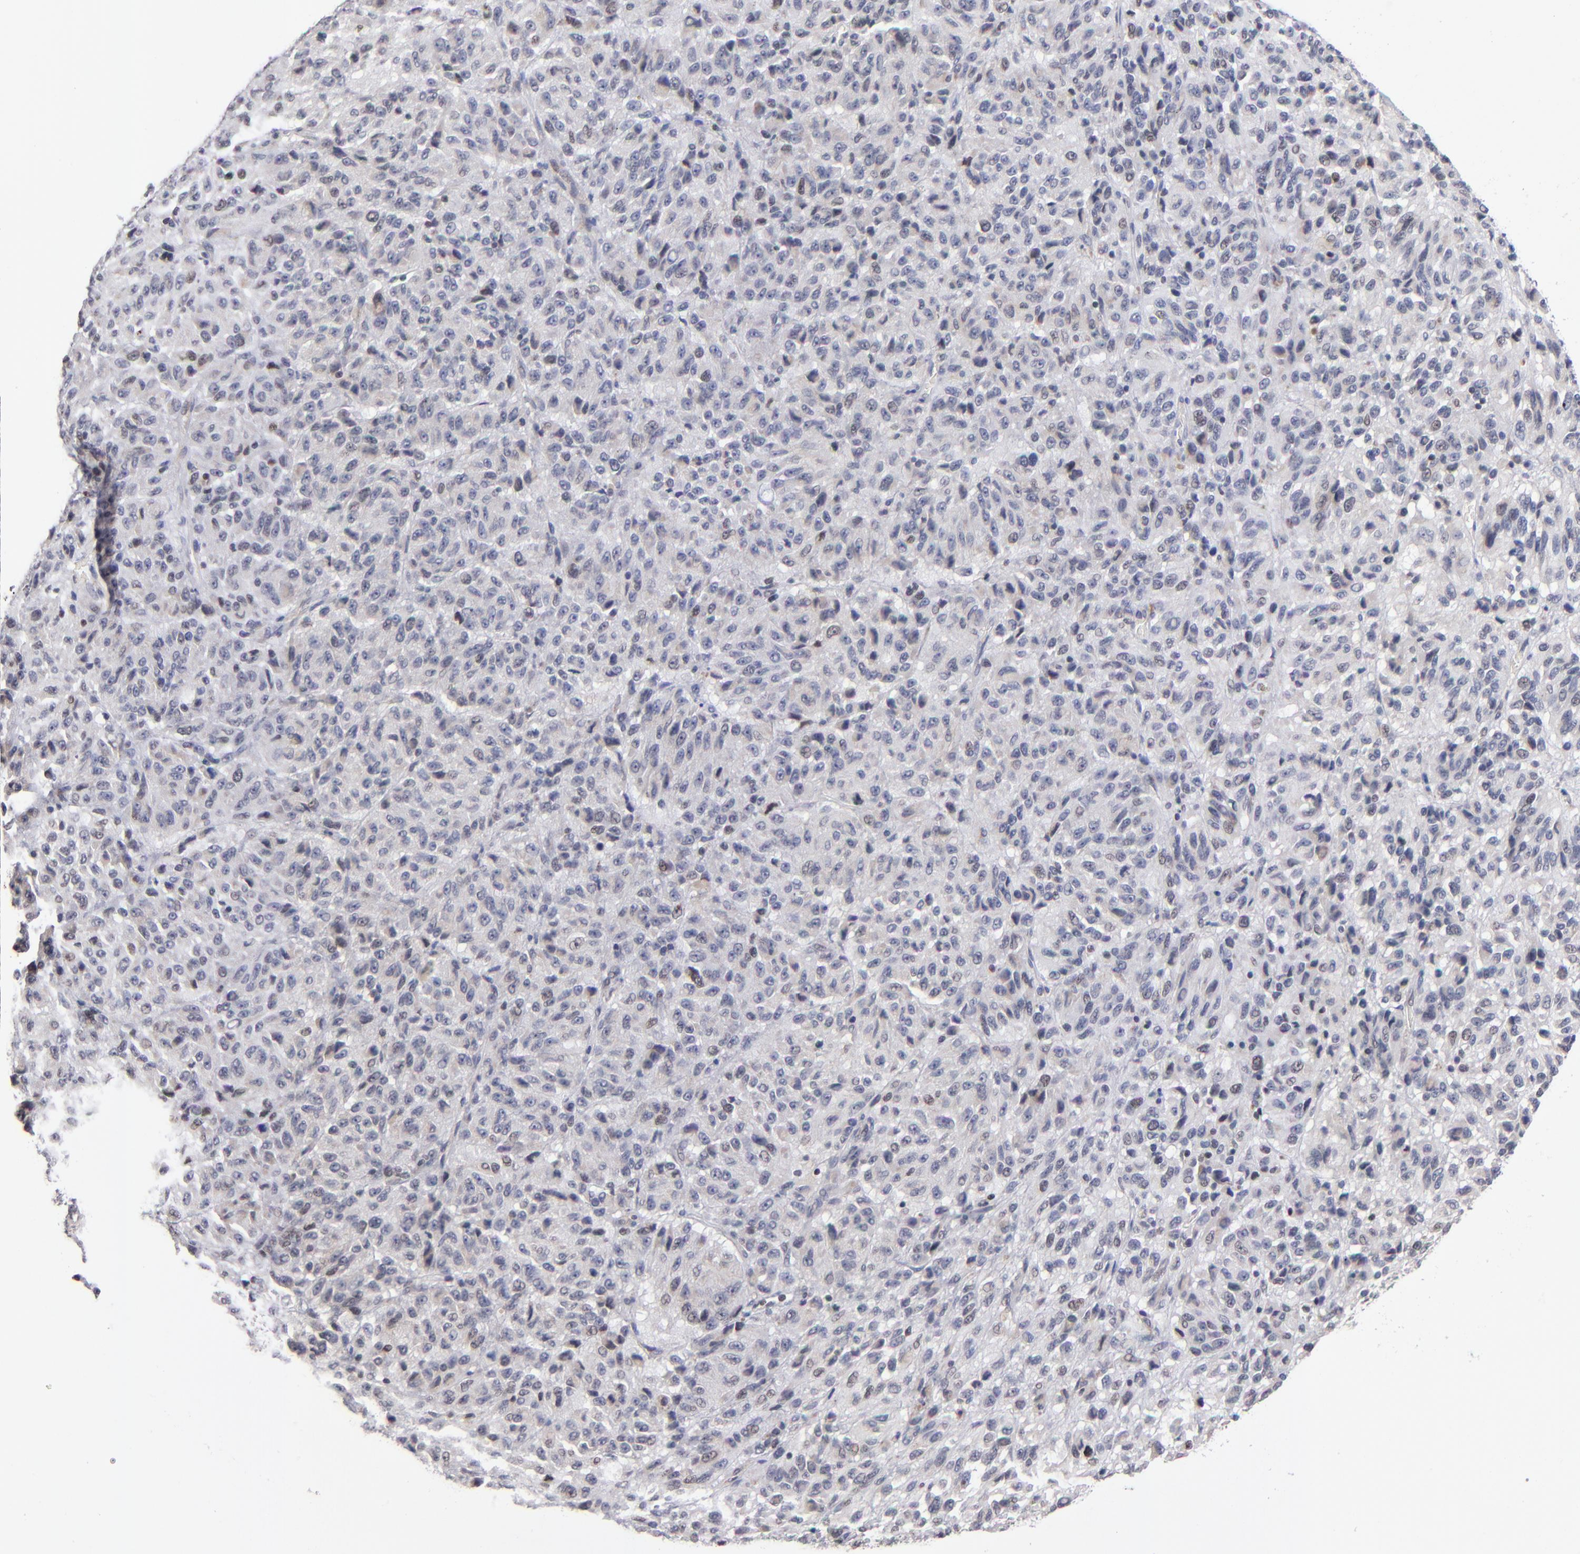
{"staining": {"intensity": "weak", "quantity": "25%-75%", "location": "nuclear"}, "tissue": "melanoma", "cell_type": "Tumor cells", "image_type": "cancer", "snomed": [{"axis": "morphology", "description": "Malignant melanoma, Metastatic site"}, {"axis": "topography", "description": "Lung"}], "caption": "The micrograph shows a brown stain indicating the presence of a protein in the nuclear of tumor cells in melanoma.", "gene": "ODF2", "patient": {"sex": "male", "age": 64}}